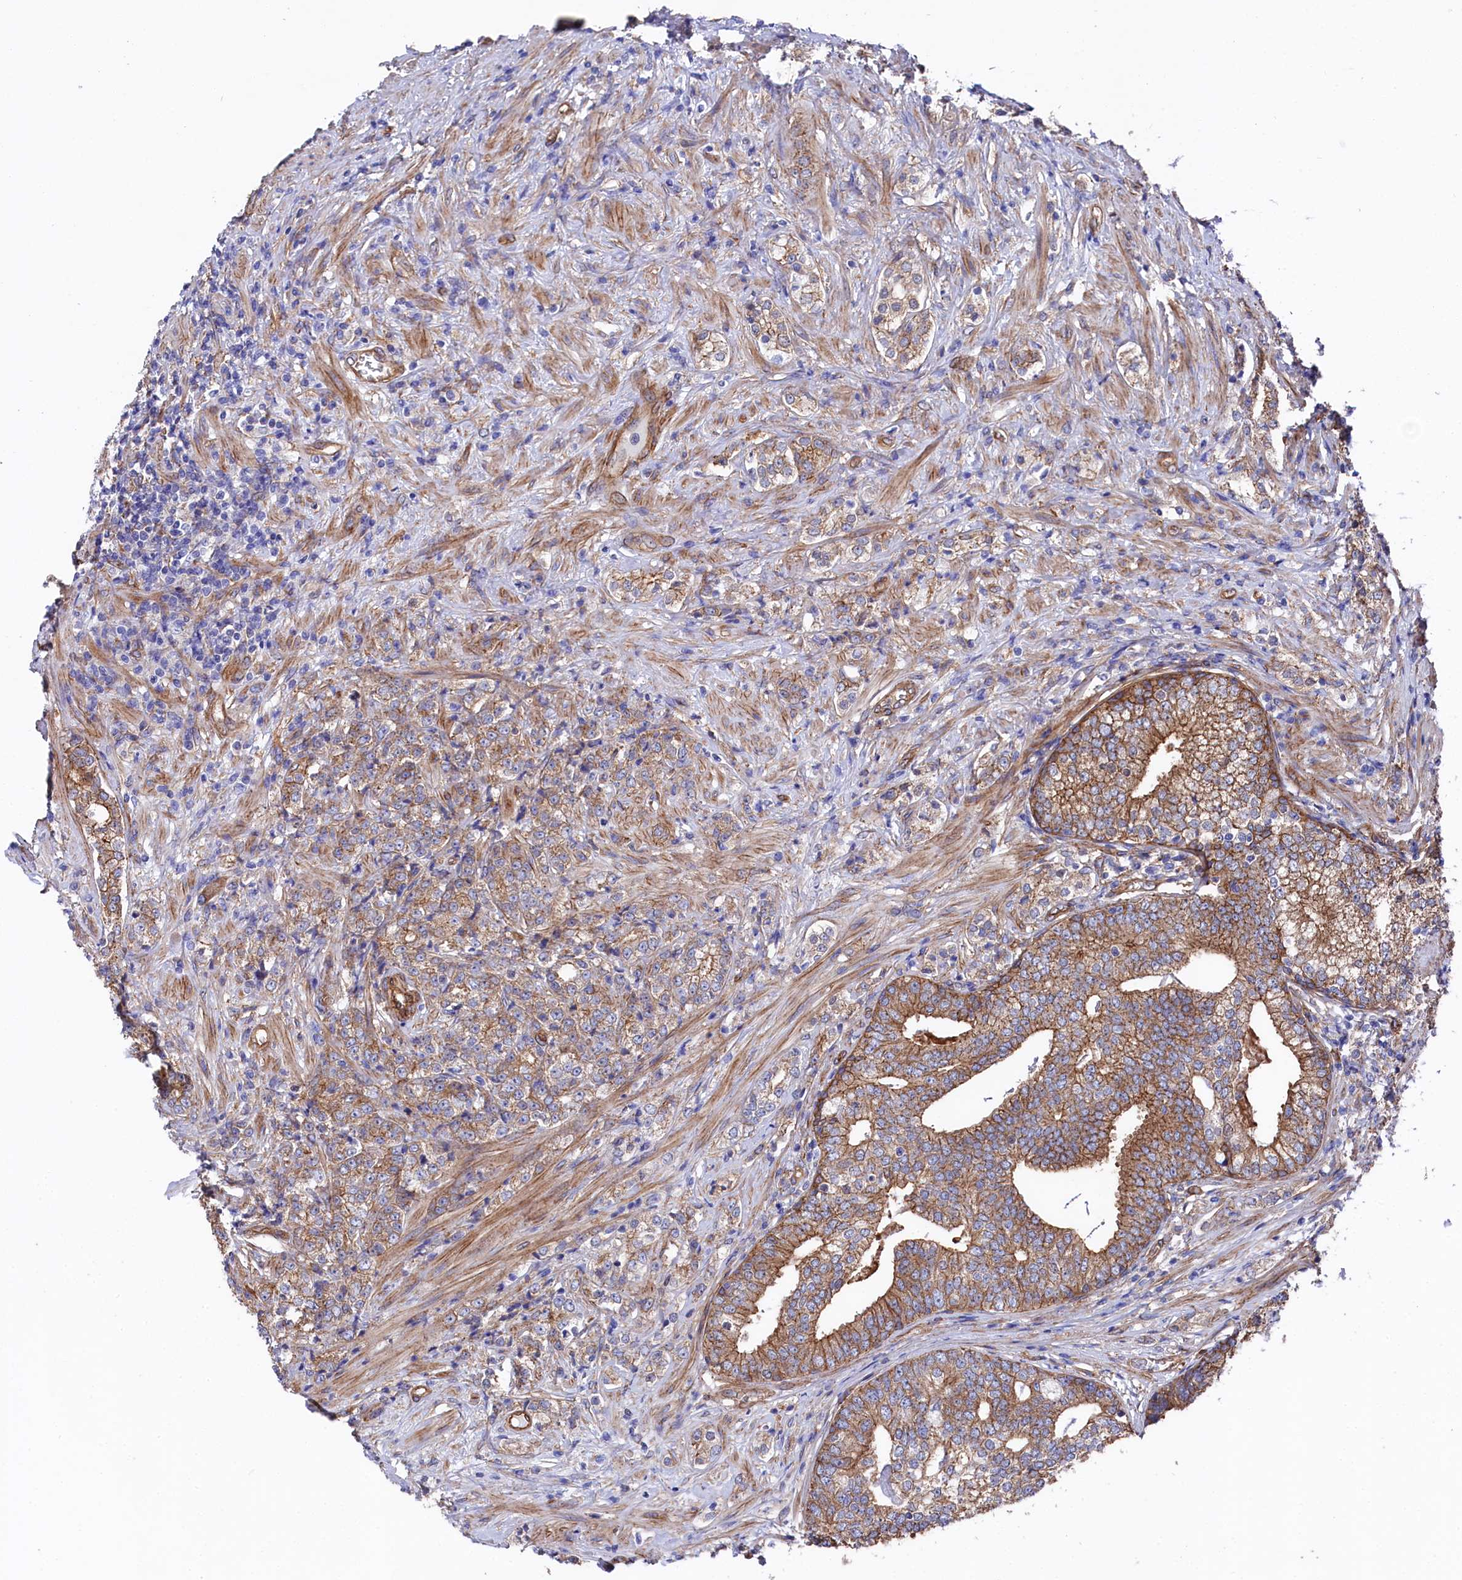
{"staining": {"intensity": "moderate", "quantity": ">75%", "location": "cytoplasmic/membranous"}, "tissue": "prostate cancer", "cell_type": "Tumor cells", "image_type": "cancer", "snomed": [{"axis": "morphology", "description": "Adenocarcinoma, High grade"}, {"axis": "topography", "description": "Prostate"}], "caption": "A brown stain highlights moderate cytoplasmic/membranous positivity of a protein in prostate cancer (high-grade adenocarcinoma) tumor cells. The protein is stained brown, and the nuclei are stained in blue (DAB (3,3'-diaminobenzidine) IHC with brightfield microscopy, high magnification).", "gene": "TNKS1BP1", "patient": {"sex": "male", "age": 69}}